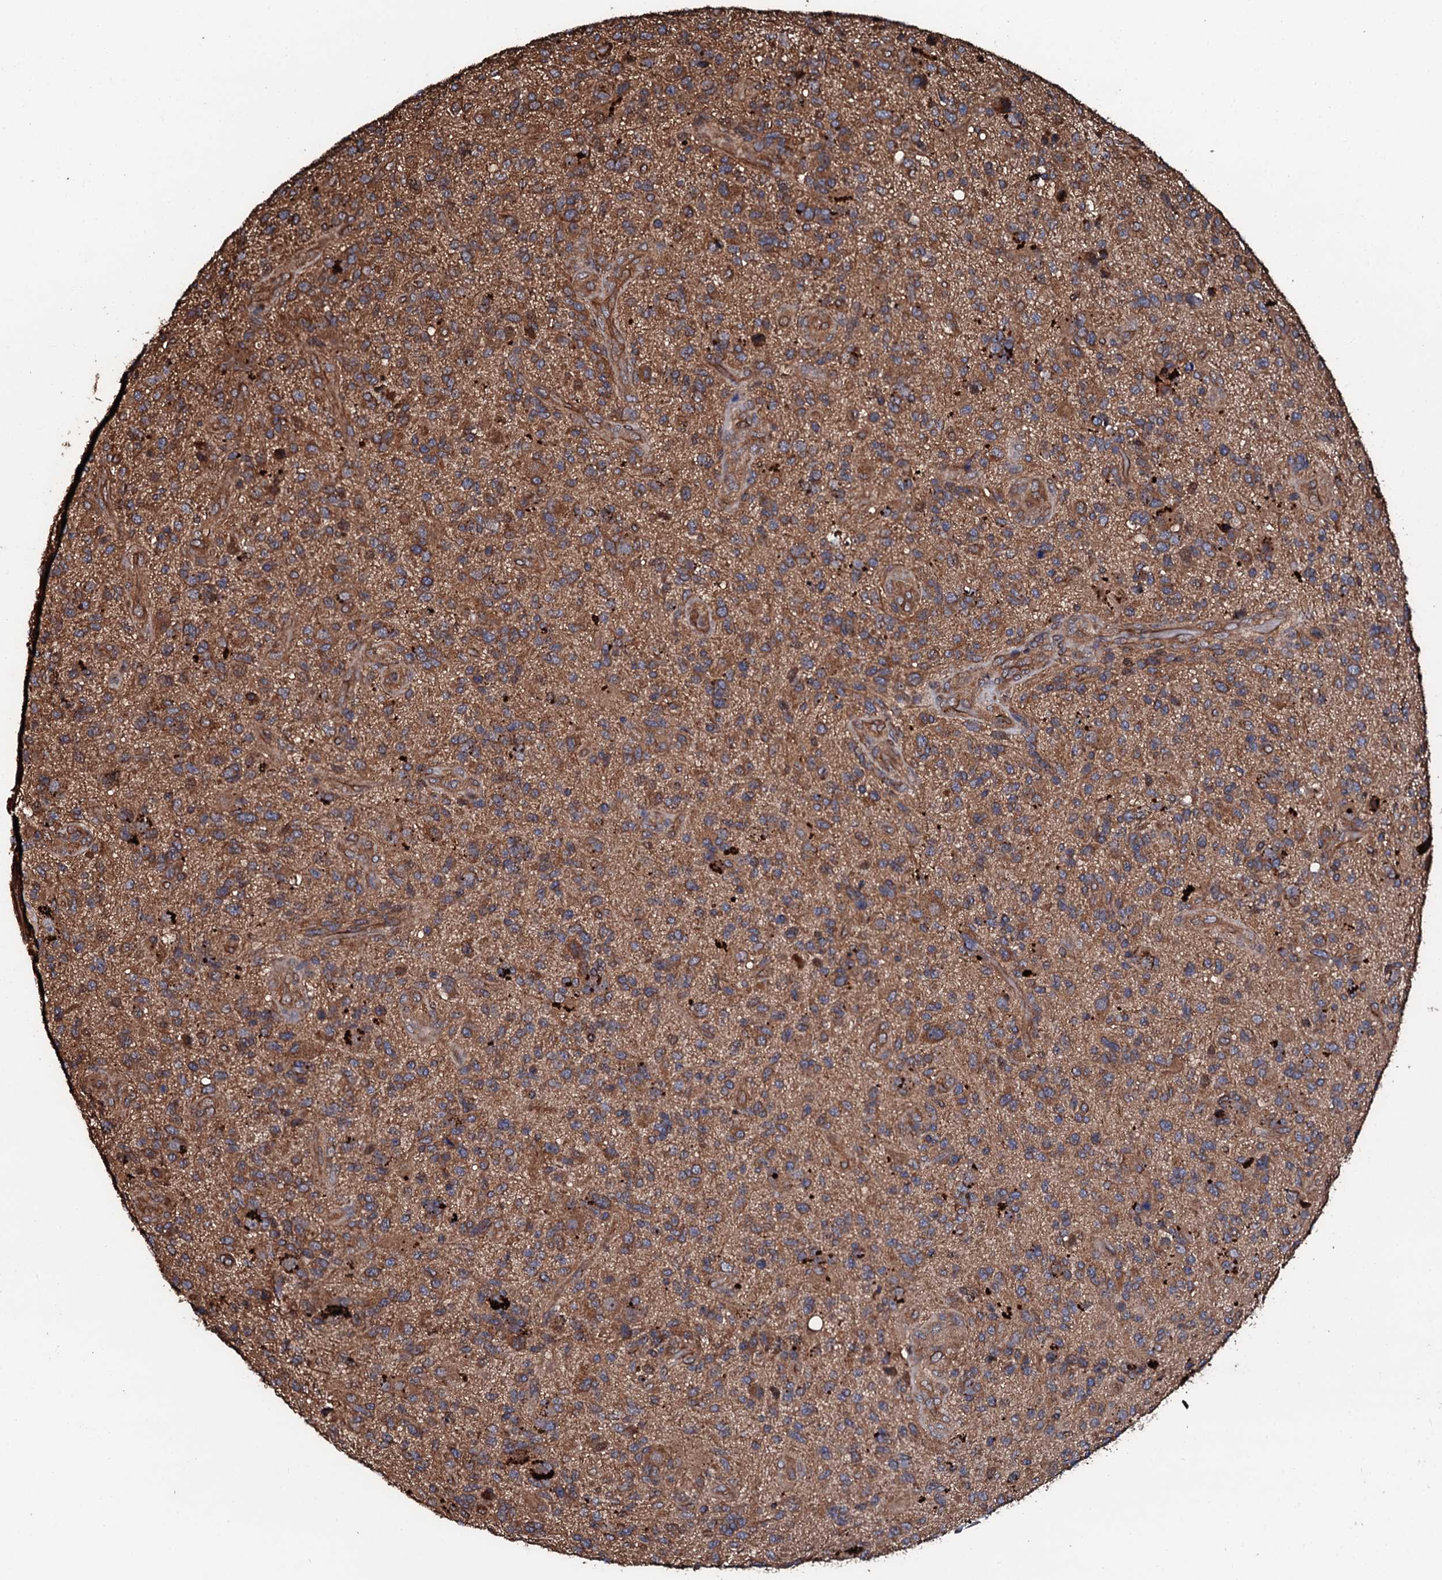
{"staining": {"intensity": "moderate", "quantity": ">75%", "location": "cytoplasmic/membranous"}, "tissue": "glioma", "cell_type": "Tumor cells", "image_type": "cancer", "snomed": [{"axis": "morphology", "description": "Glioma, malignant, High grade"}, {"axis": "topography", "description": "Brain"}], "caption": "About >75% of tumor cells in malignant glioma (high-grade) exhibit moderate cytoplasmic/membranous protein expression as visualized by brown immunohistochemical staining.", "gene": "CKAP5", "patient": {"sex": "male", "age": 47}}